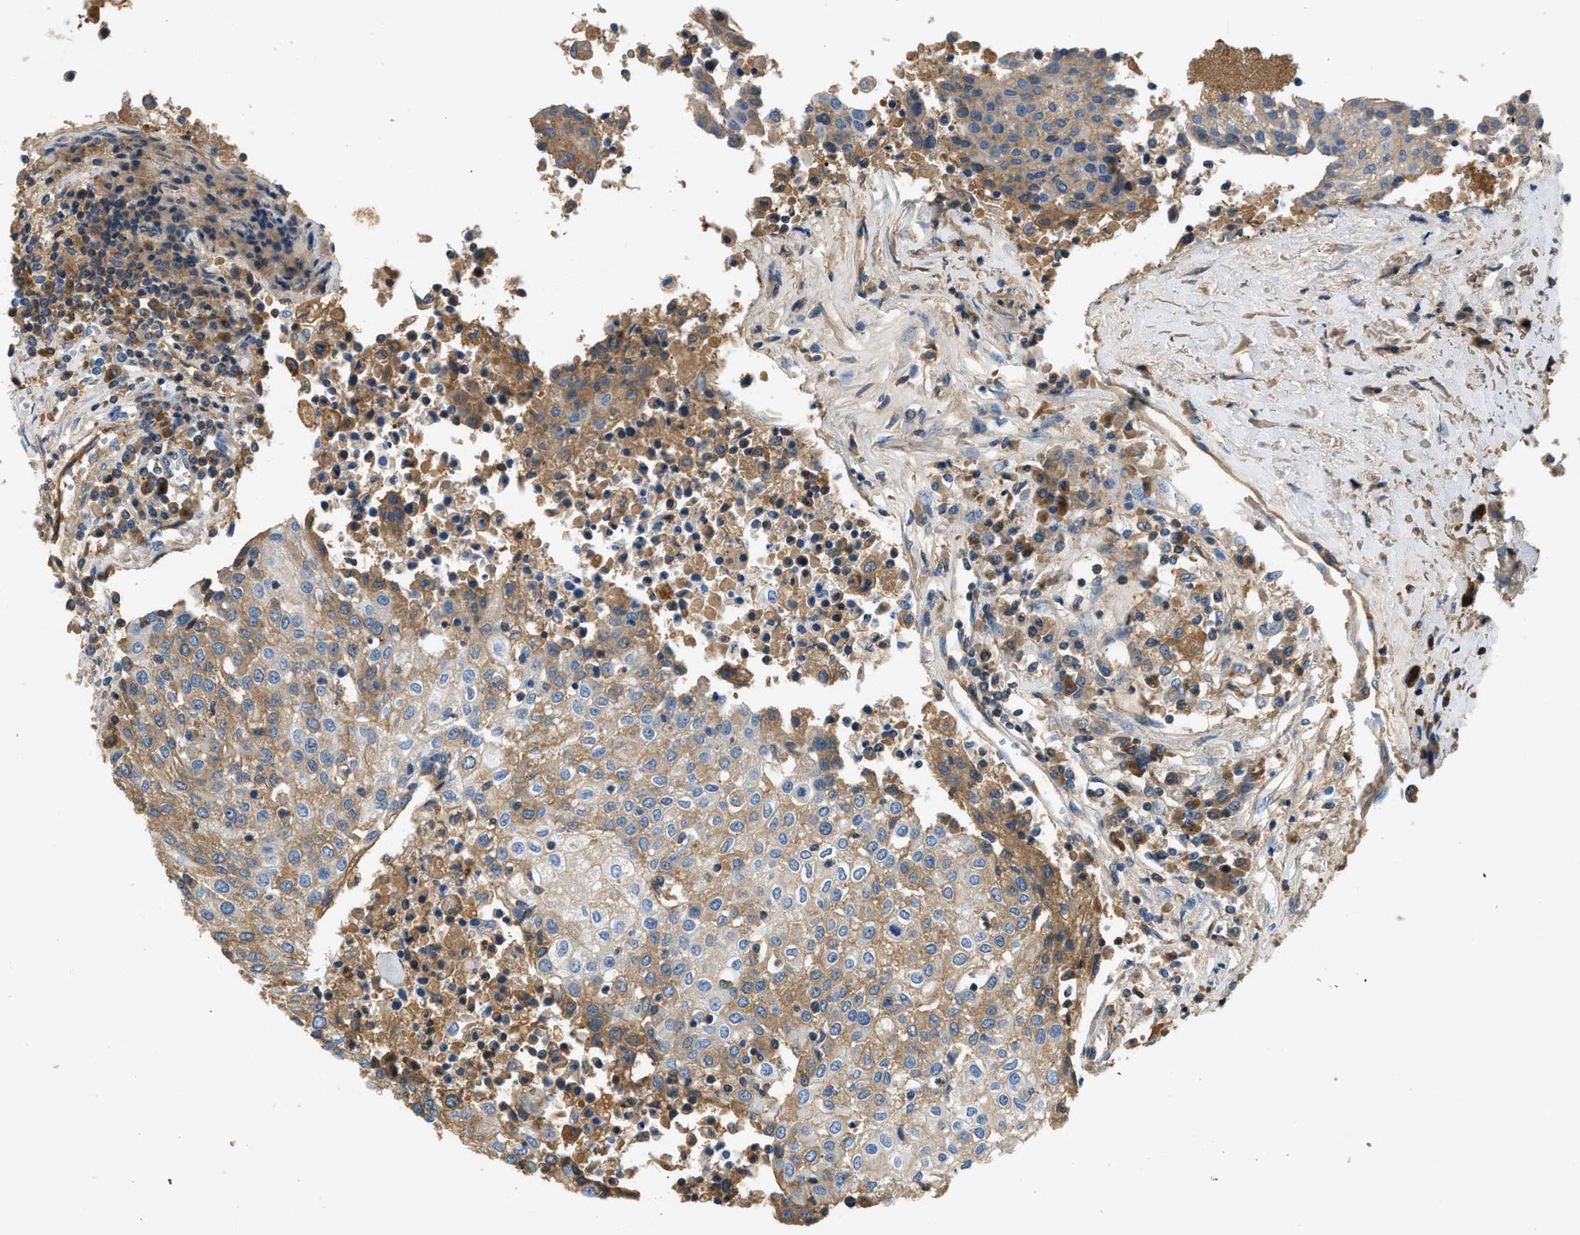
{"staining": {"intensity": "moderate", "quantity": ">75%", "location": "cytoplasmic/membranous"}, "tissue": "urothelial cancer", "cell_type": "Tumor cells", "image_type": "cancer", "snomed": [{"axis": "morphology", "description": "Urothelial carcinoma, High grade"}, {"axis": "topography", "description": "Urinary bladder"}], "caption": "Urothelial cancer stained with IHC shows moderate cytoplasmic/membranous staining in about >75% of tumor cells.", "gene": "STC1", "patient": {"sex": "female", "age": 85}}